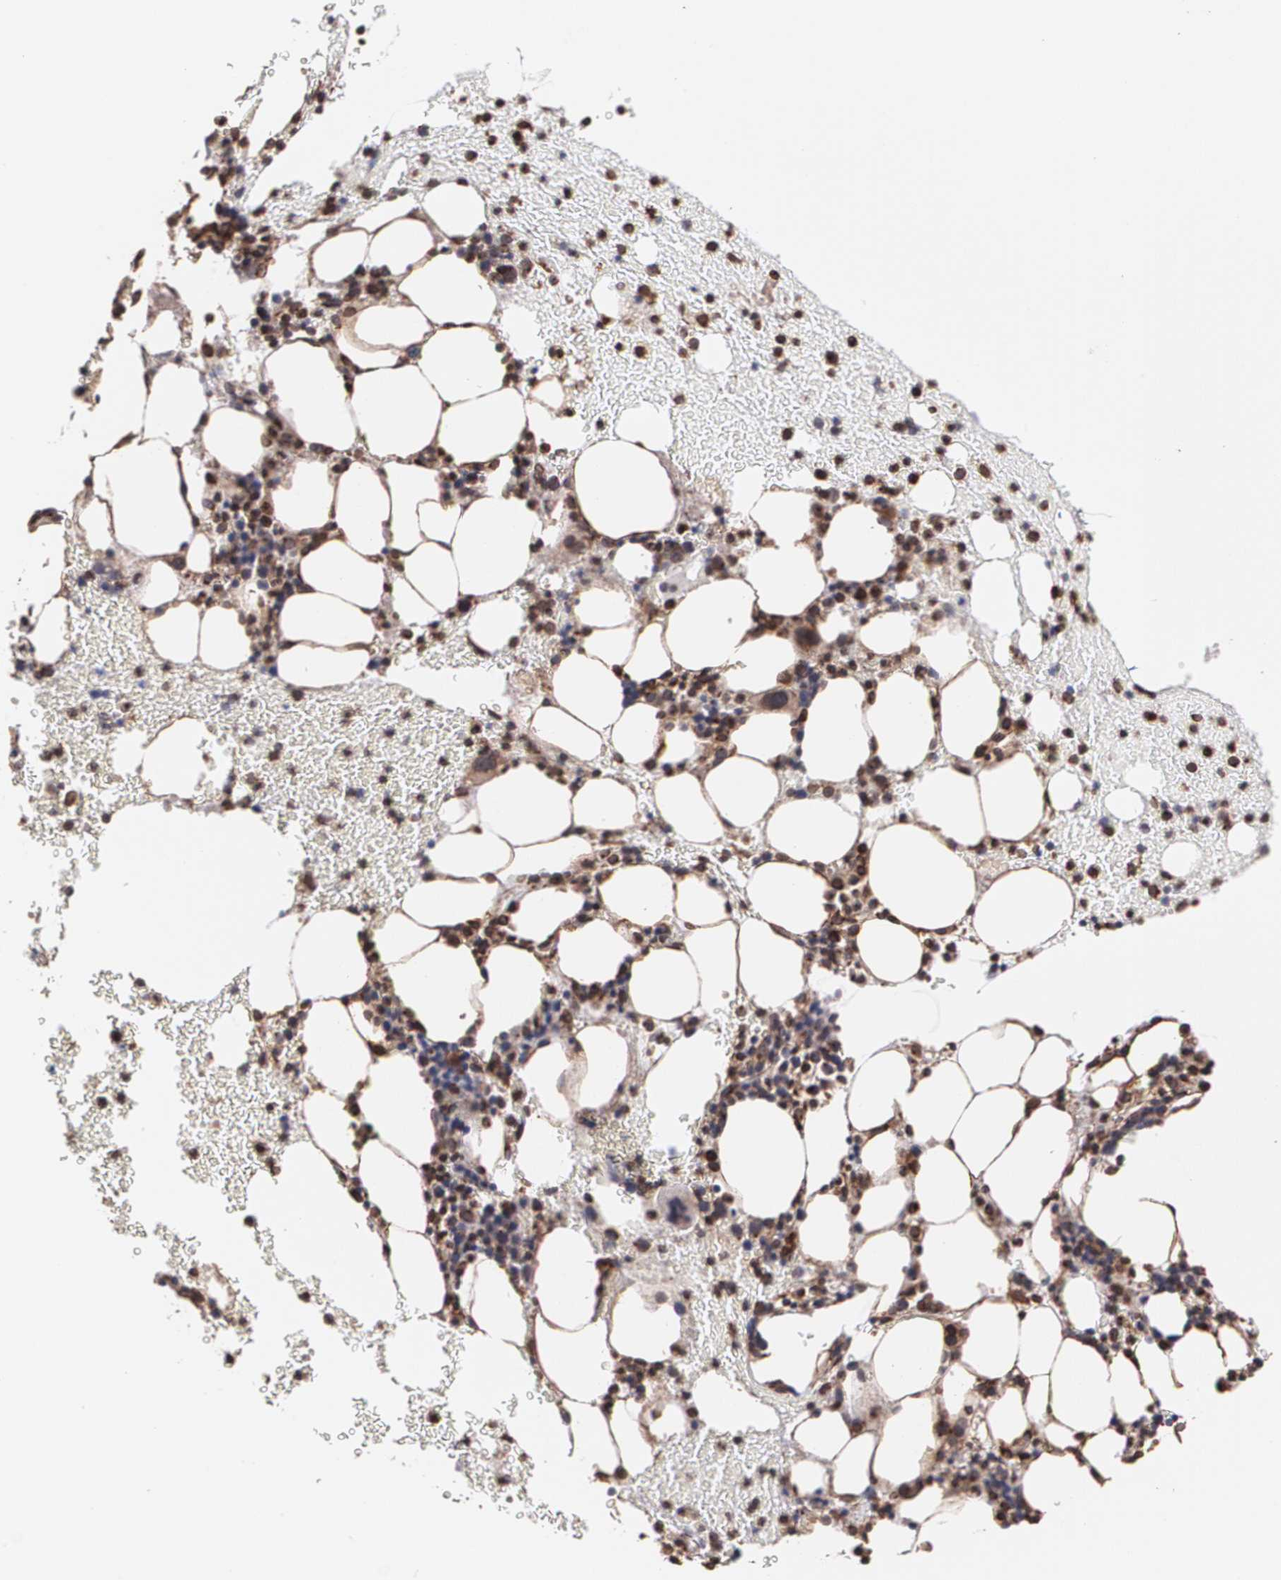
{"staining": {"intensity": "strong", "quantity": ">75%", "location": "cytoplasmic/membranous"}, "tissue": "bone marrow", "cell_type": "Hematopoietic cells", "image_type": "normal", "snomed": [{"axis": "morphology", "description": "Normal tissue, NOS"}, {"axis": "topography", "description": "Bone marrow"}], "caption": "This is a photomicrograph of IHC staining of unremarkable bone marrow, which shows strong expression in the cytoplasmic/membranous of hematopoietic cells.", "gene": "TRIP11", "patient": {"sex": "female", "age": 84}}